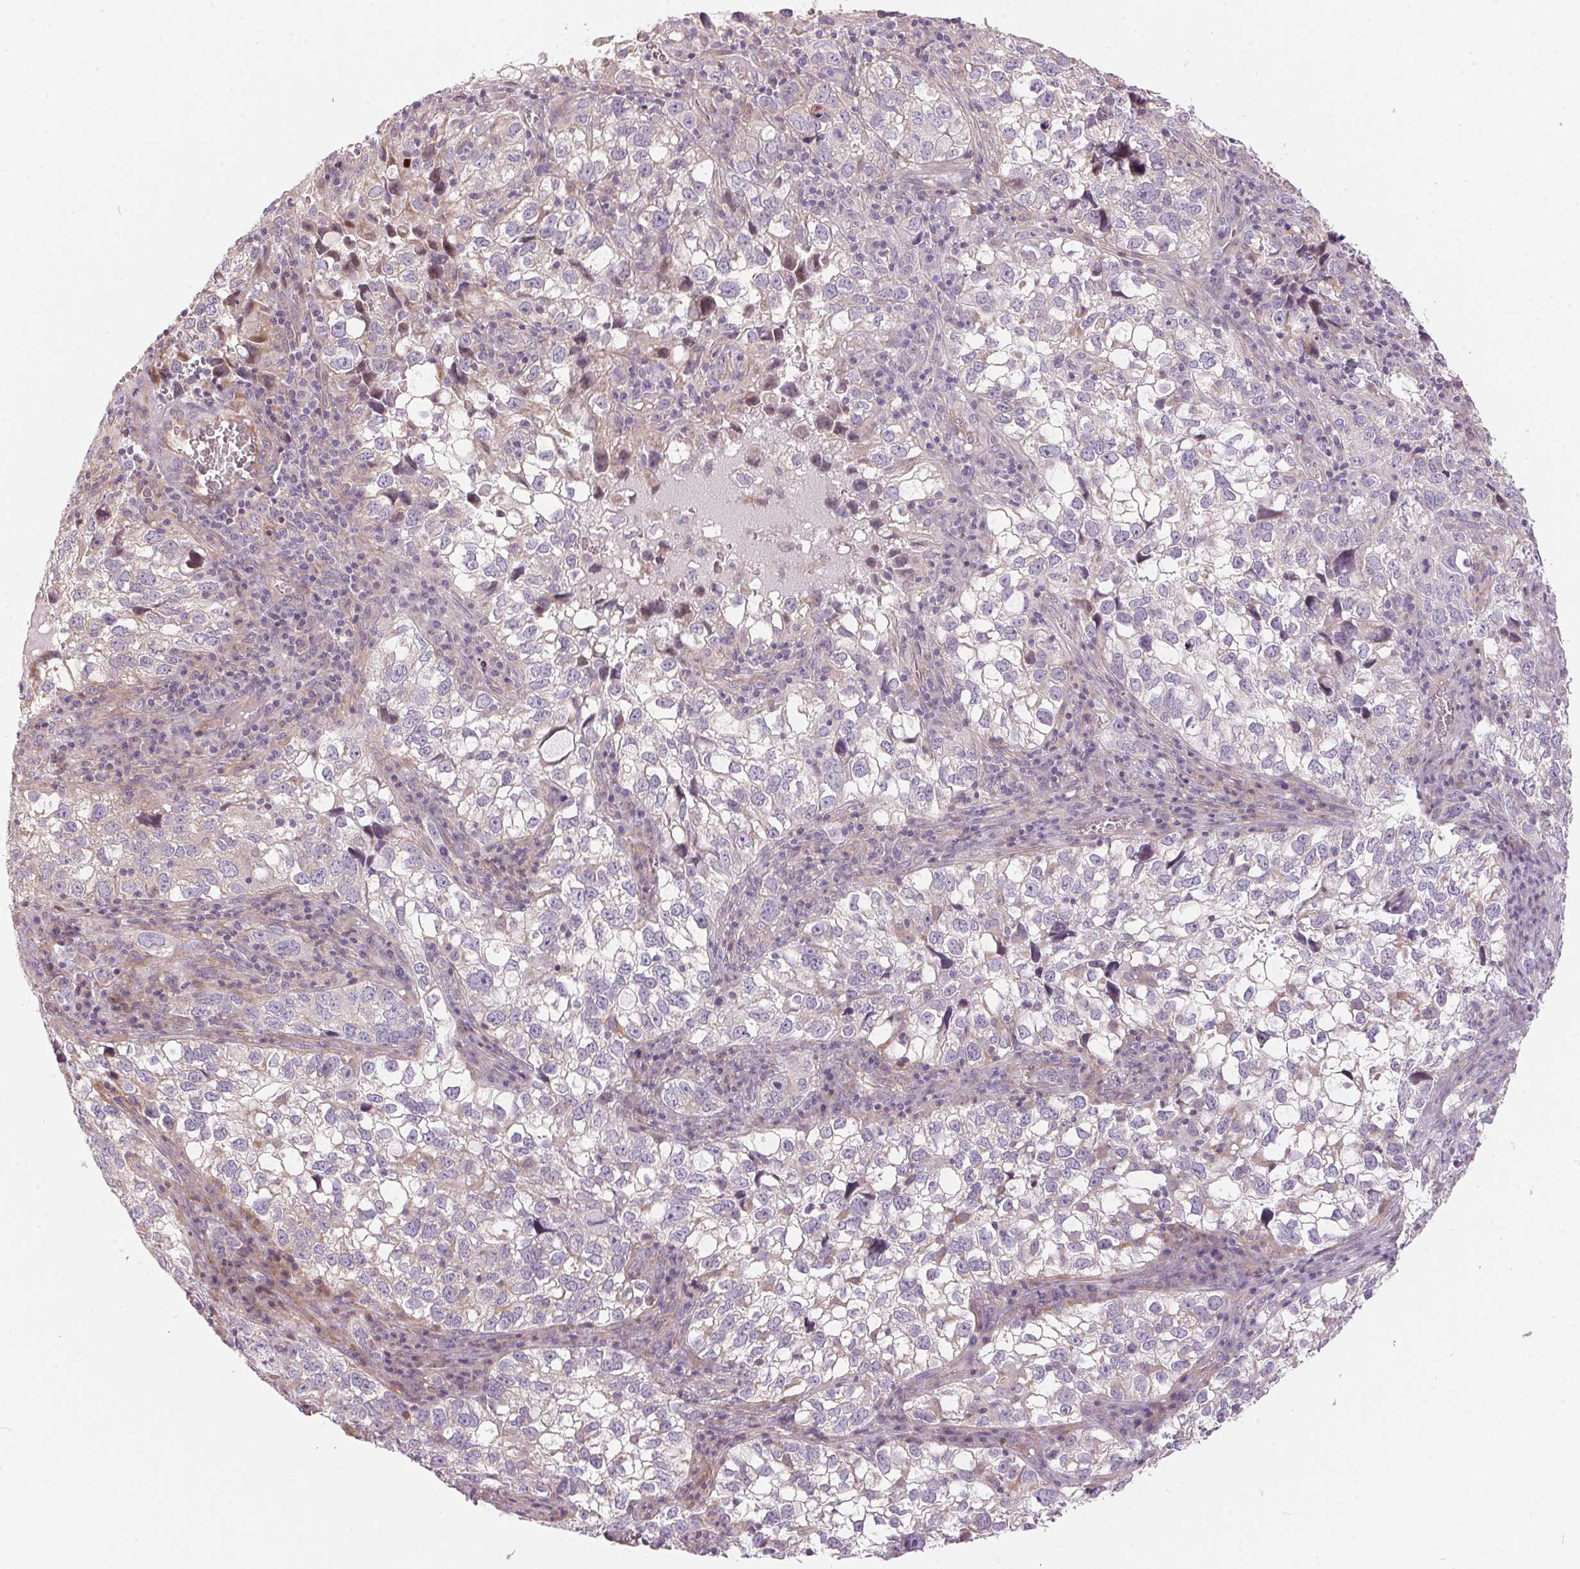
{"staining": {"intensity": "negative", "quantity": "none", "location": "none"}, "tissue": "cervical cancer", "cell_type": "Tumor cells", "image_type": "cancer", "snomed": [{"axis": "morphology", "description": "Squamous cell carcinoma, NOS"}, {"axis": "topography", "description": "Cervix"}], "caption": "Tumor cells are negative for protein expression in human cervical cancer (squamous cell carcinoma).", "gene": "UNC13B", "patient": {"sex": "female", "age": 55}}